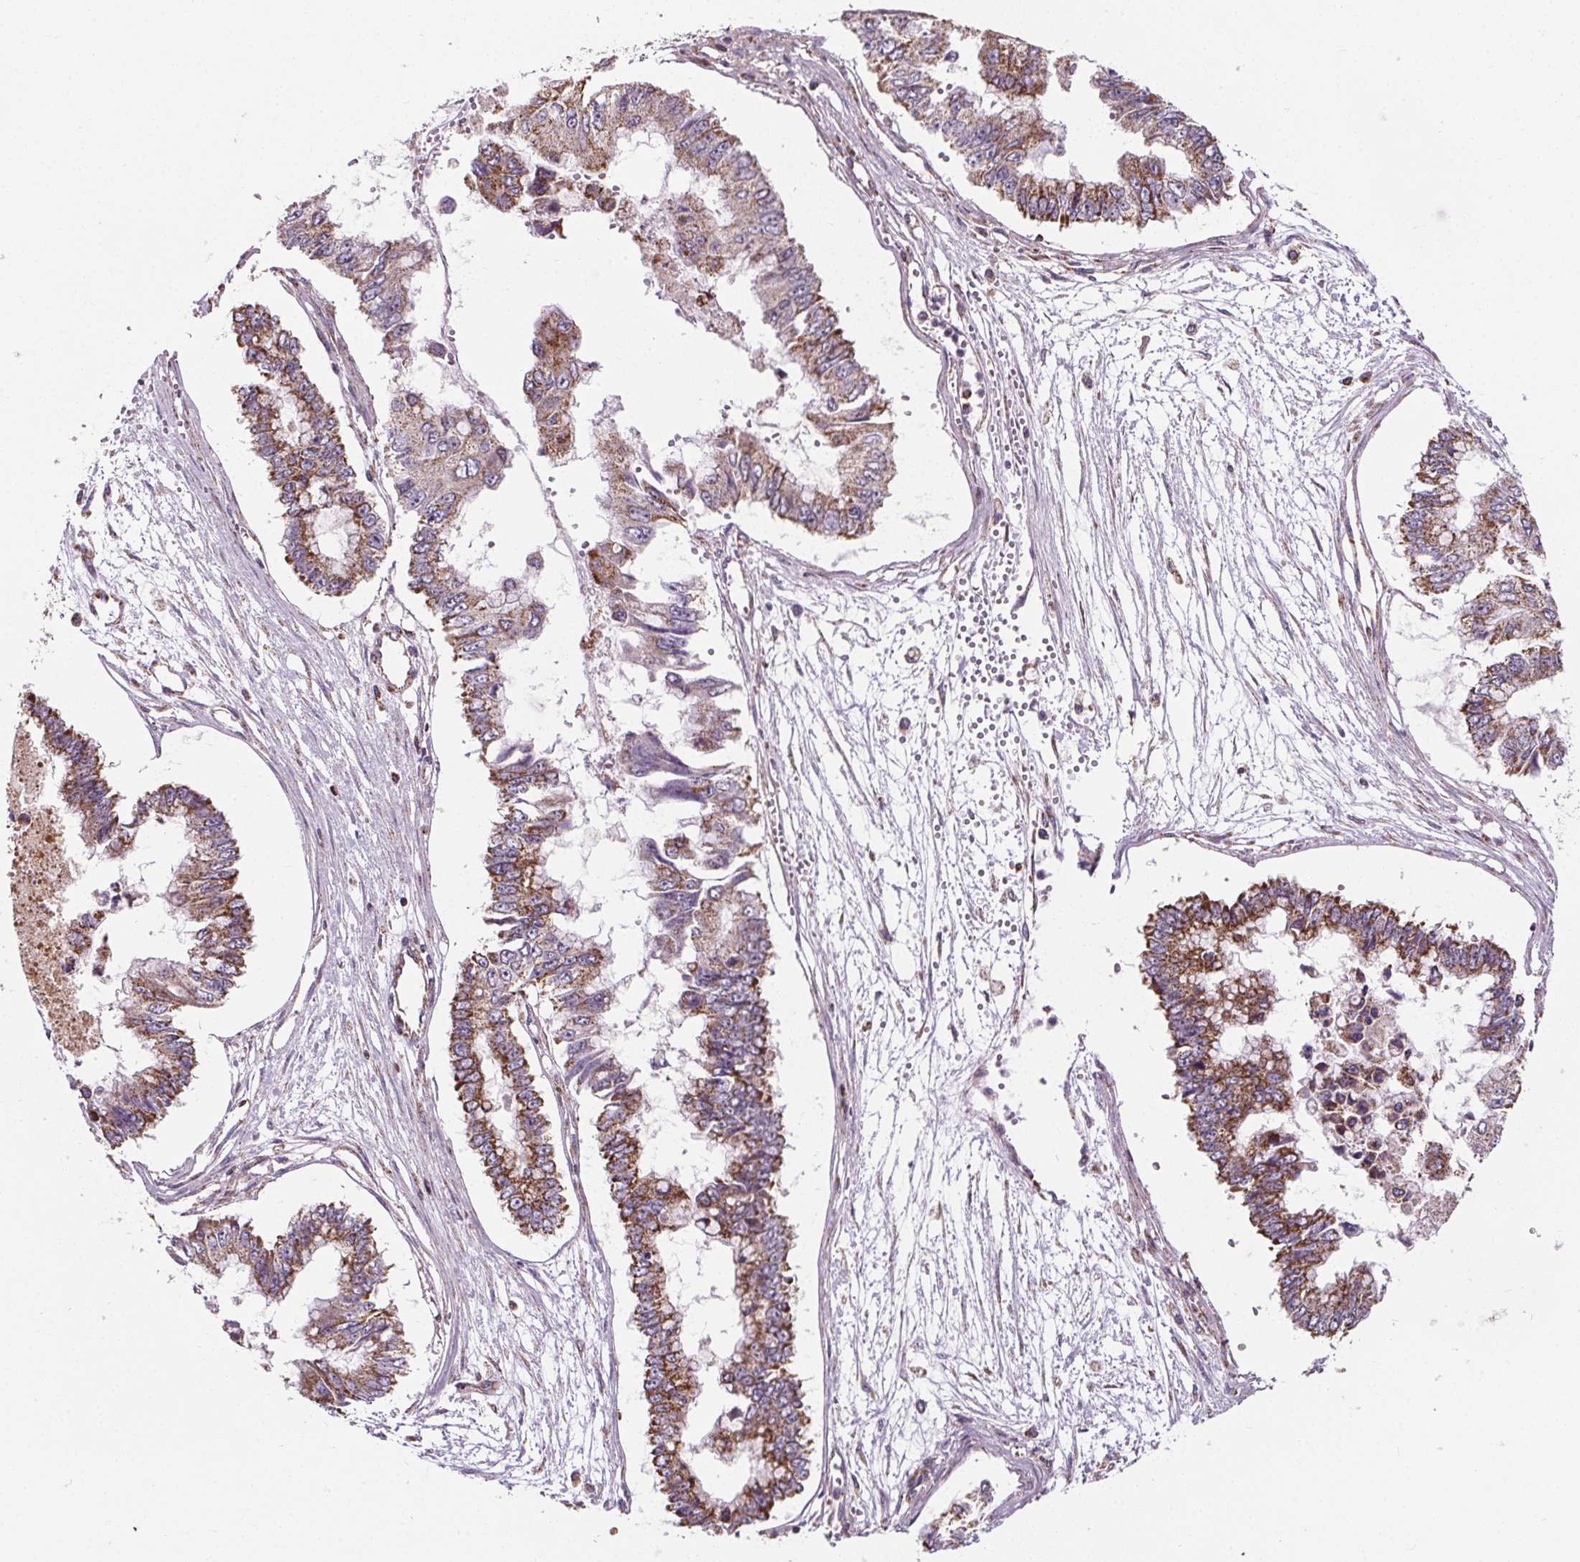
{"staining": {"intensity": "moderate", "quantity": ">75%", "location": "cytoplasmic/membranous"}, "tissue": "ovarian cancer", "cell_type": "Tumor cells", "image_type": "cancer", "snomed": [{"axis": "morphology", "description": "Cystadenocarcinoma, mucinous, NOS"}, {"axis": "topography", "description": "Ovary"}], "caption": "IHC of human ovarian mucinous cystadenocarcinoma shows medium levels of moderate cytoplasmic/membranous positivity in about >75% of tumor cells. Immunohistochemistry stains the protein of interest in brown and the nuclei are stained blue.", "gene": "GOLT1B", "patient": {"sex": "female", "age": 72}}